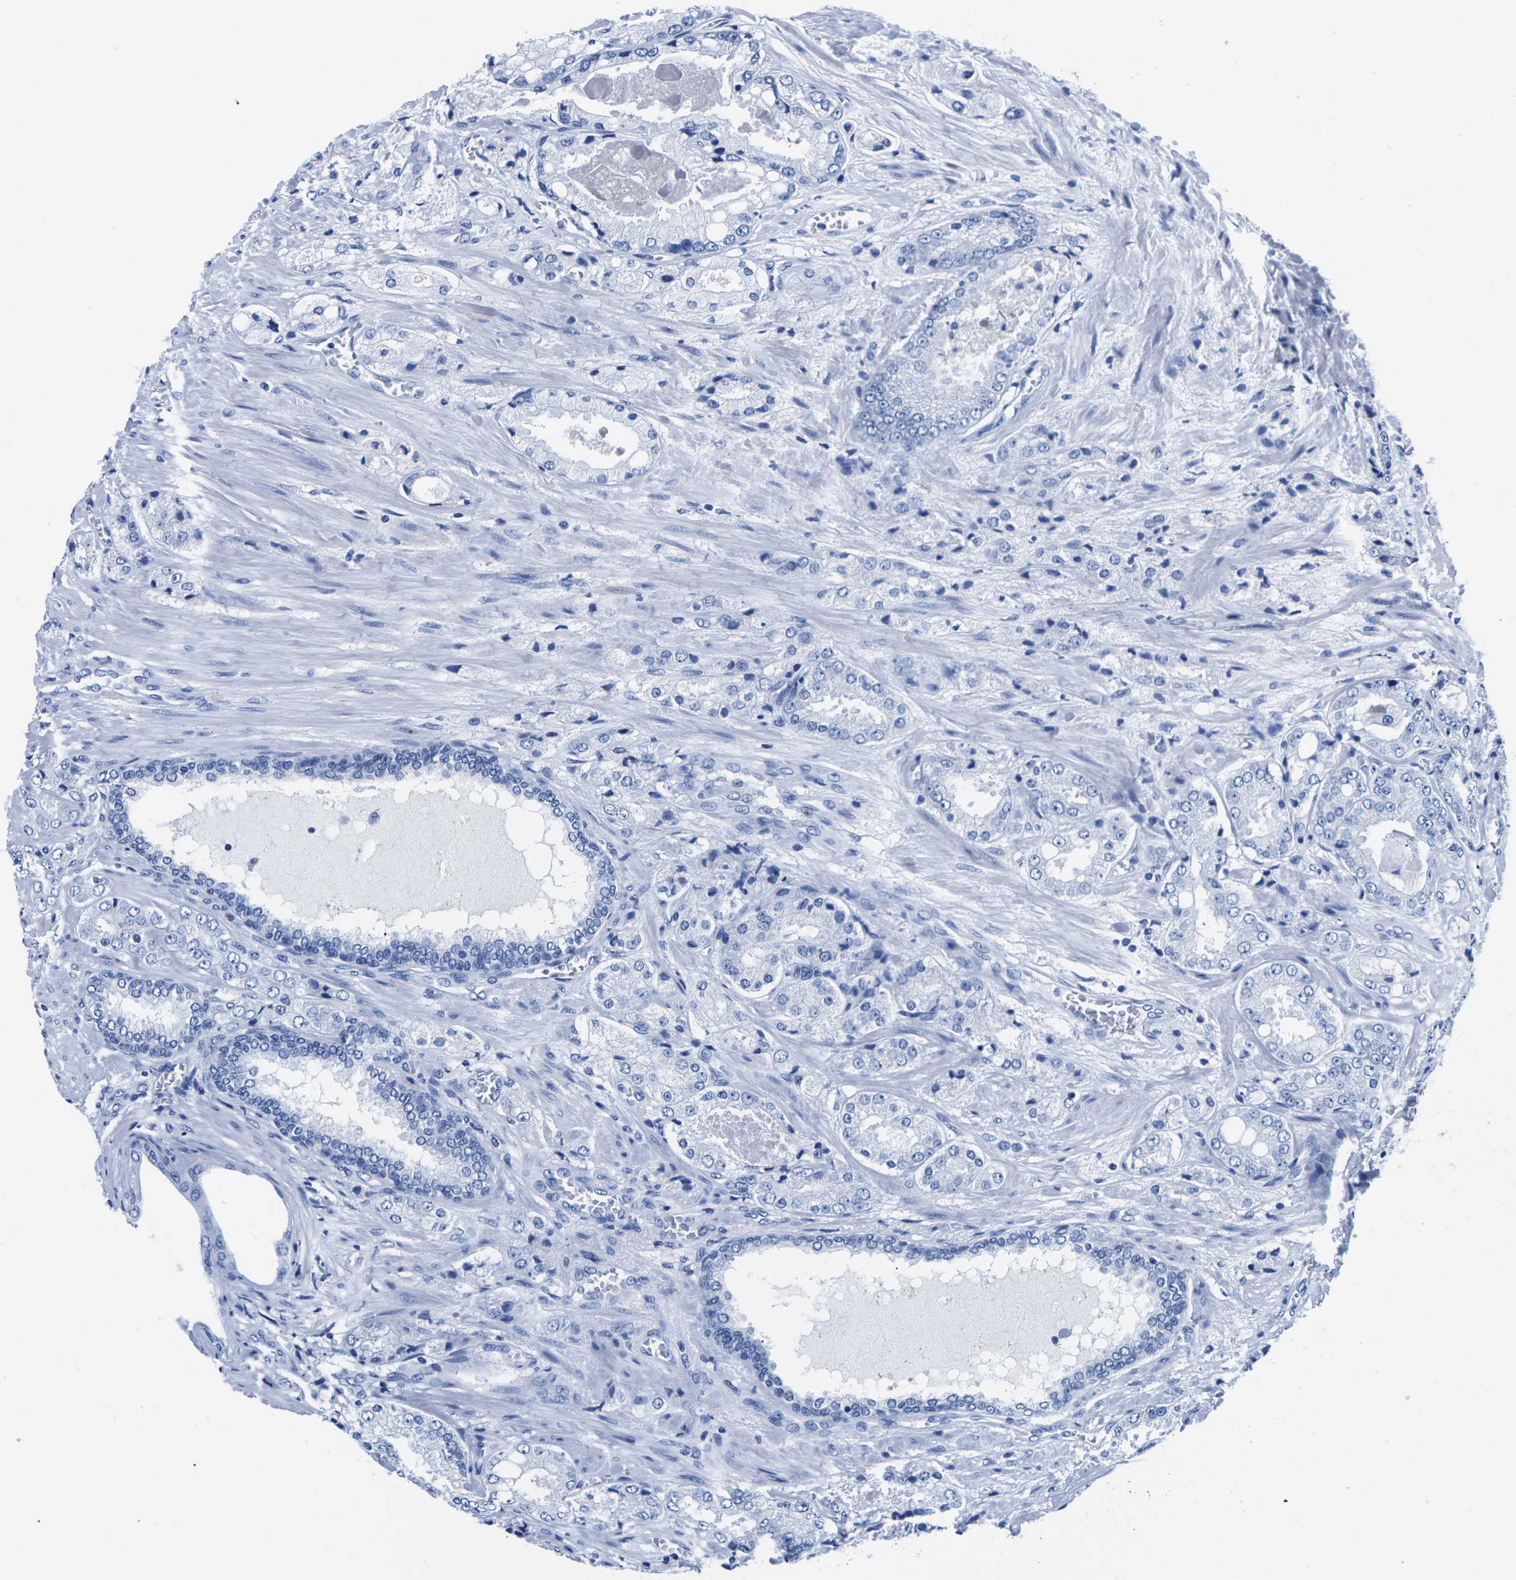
{"staining": {"intensity": "negative", "quantity": "none", "location": "none"}, "tissue": "prostate cancer", "cell_type": "Tumor cells", "image_type": "cancer", "snomed": [{"axis": "morphology", "description": "Adenocarcinoma, High grade"}, {"axis": "topography", "description": "Prostate"}], "caption": "Tumor cells show no significant protein expression in prostate cancer (high-grade adenocarcinoma).", "gene": "CYP1A2", "patient": {"sex": "male", "age": 65}}